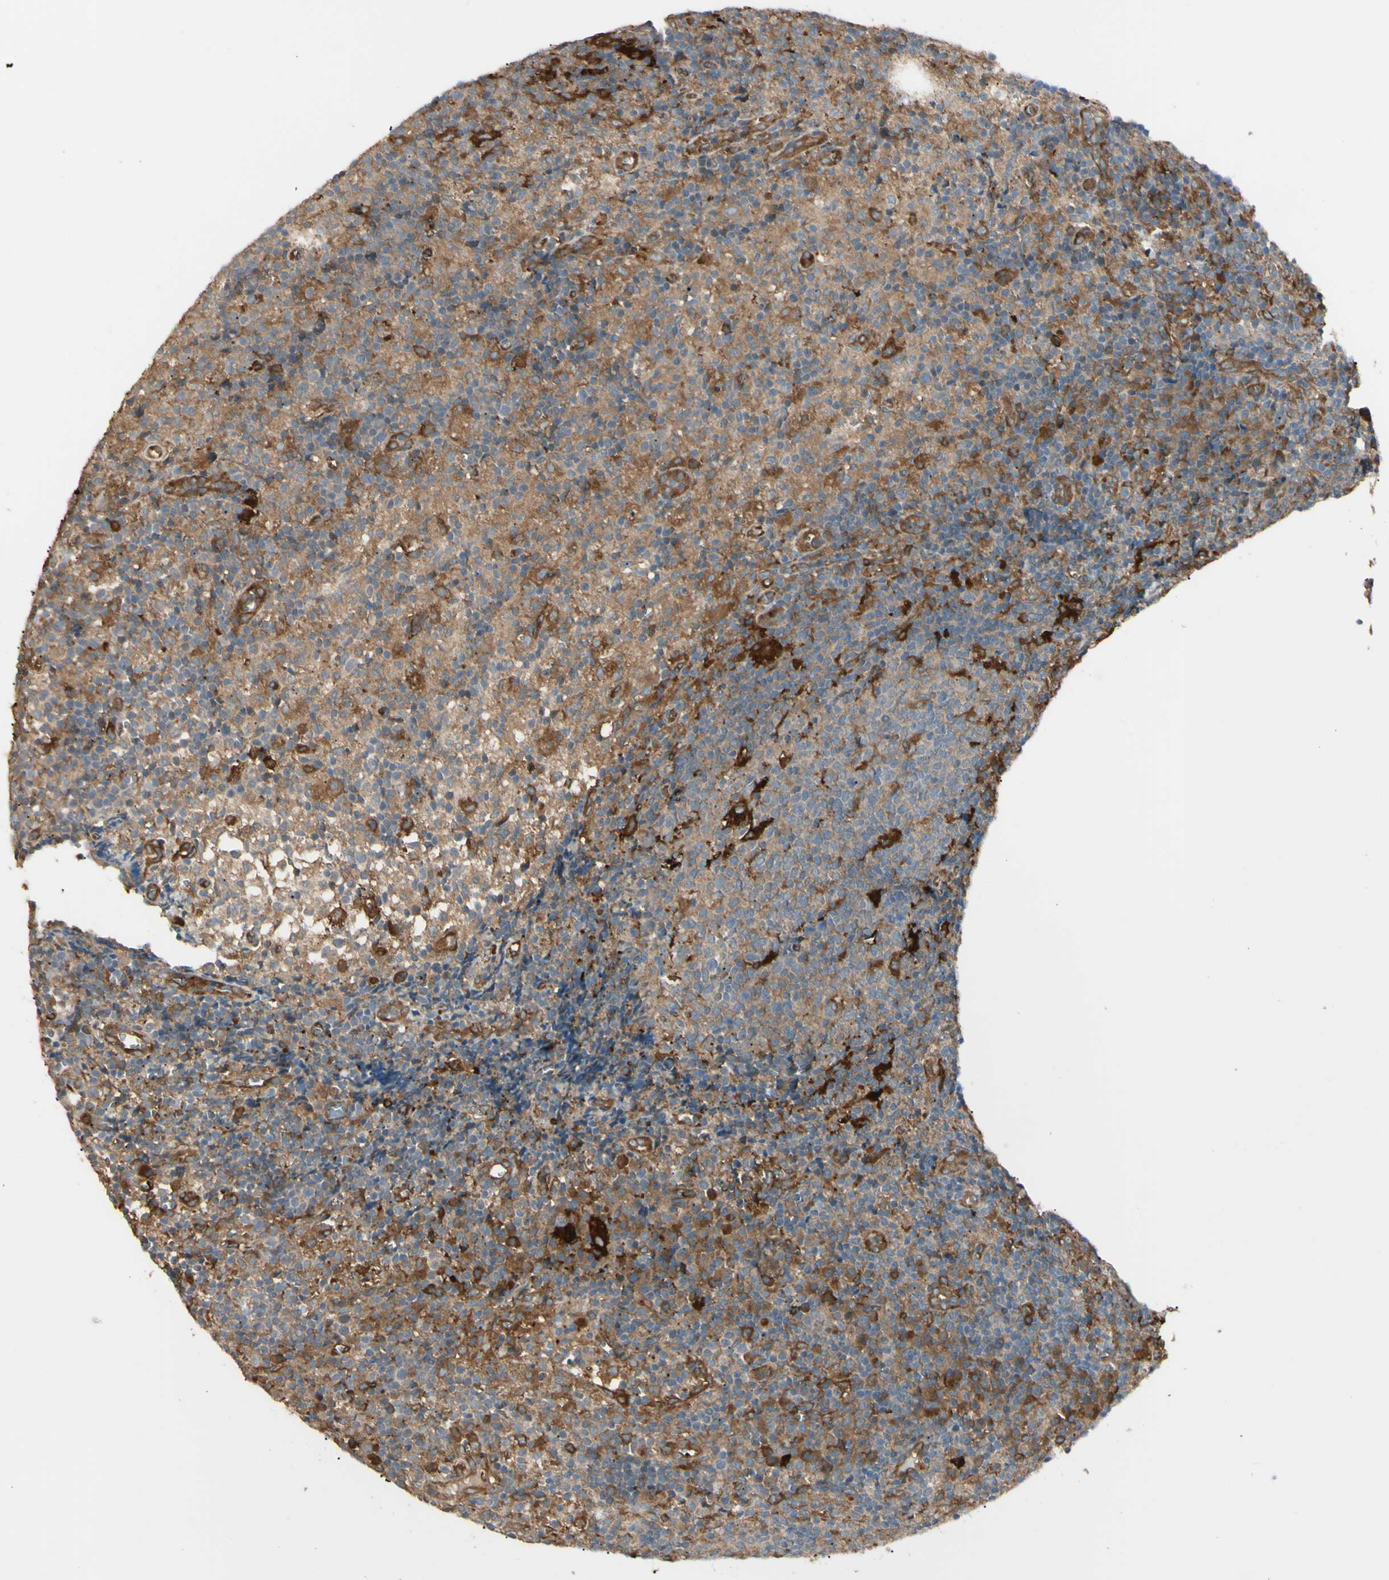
{"staining": {"intensity": "moderate", "quantity": ">75%", "location": "cytoplasmic/membranous"}, "tissue": "lymph node", "cell_type": "Germinal center cells", "image_type": "normal", "snomed": [{"axis": "morphology", "description": "Normal tissue, NOS"}, {"axis": "morphology", "description": "Inflammation, NOS"}, {"axis": "topography", "description": "Lymph node"}], "caption": "Approximately >75% of germinal center cells in unremarkable human lymph node display moderate cytoplasmic/membranous protein positivity as visualized by brown immunohistochemical staining.", "gene": "PTPN12", "patient": {"sex": "male", "age": 55}}